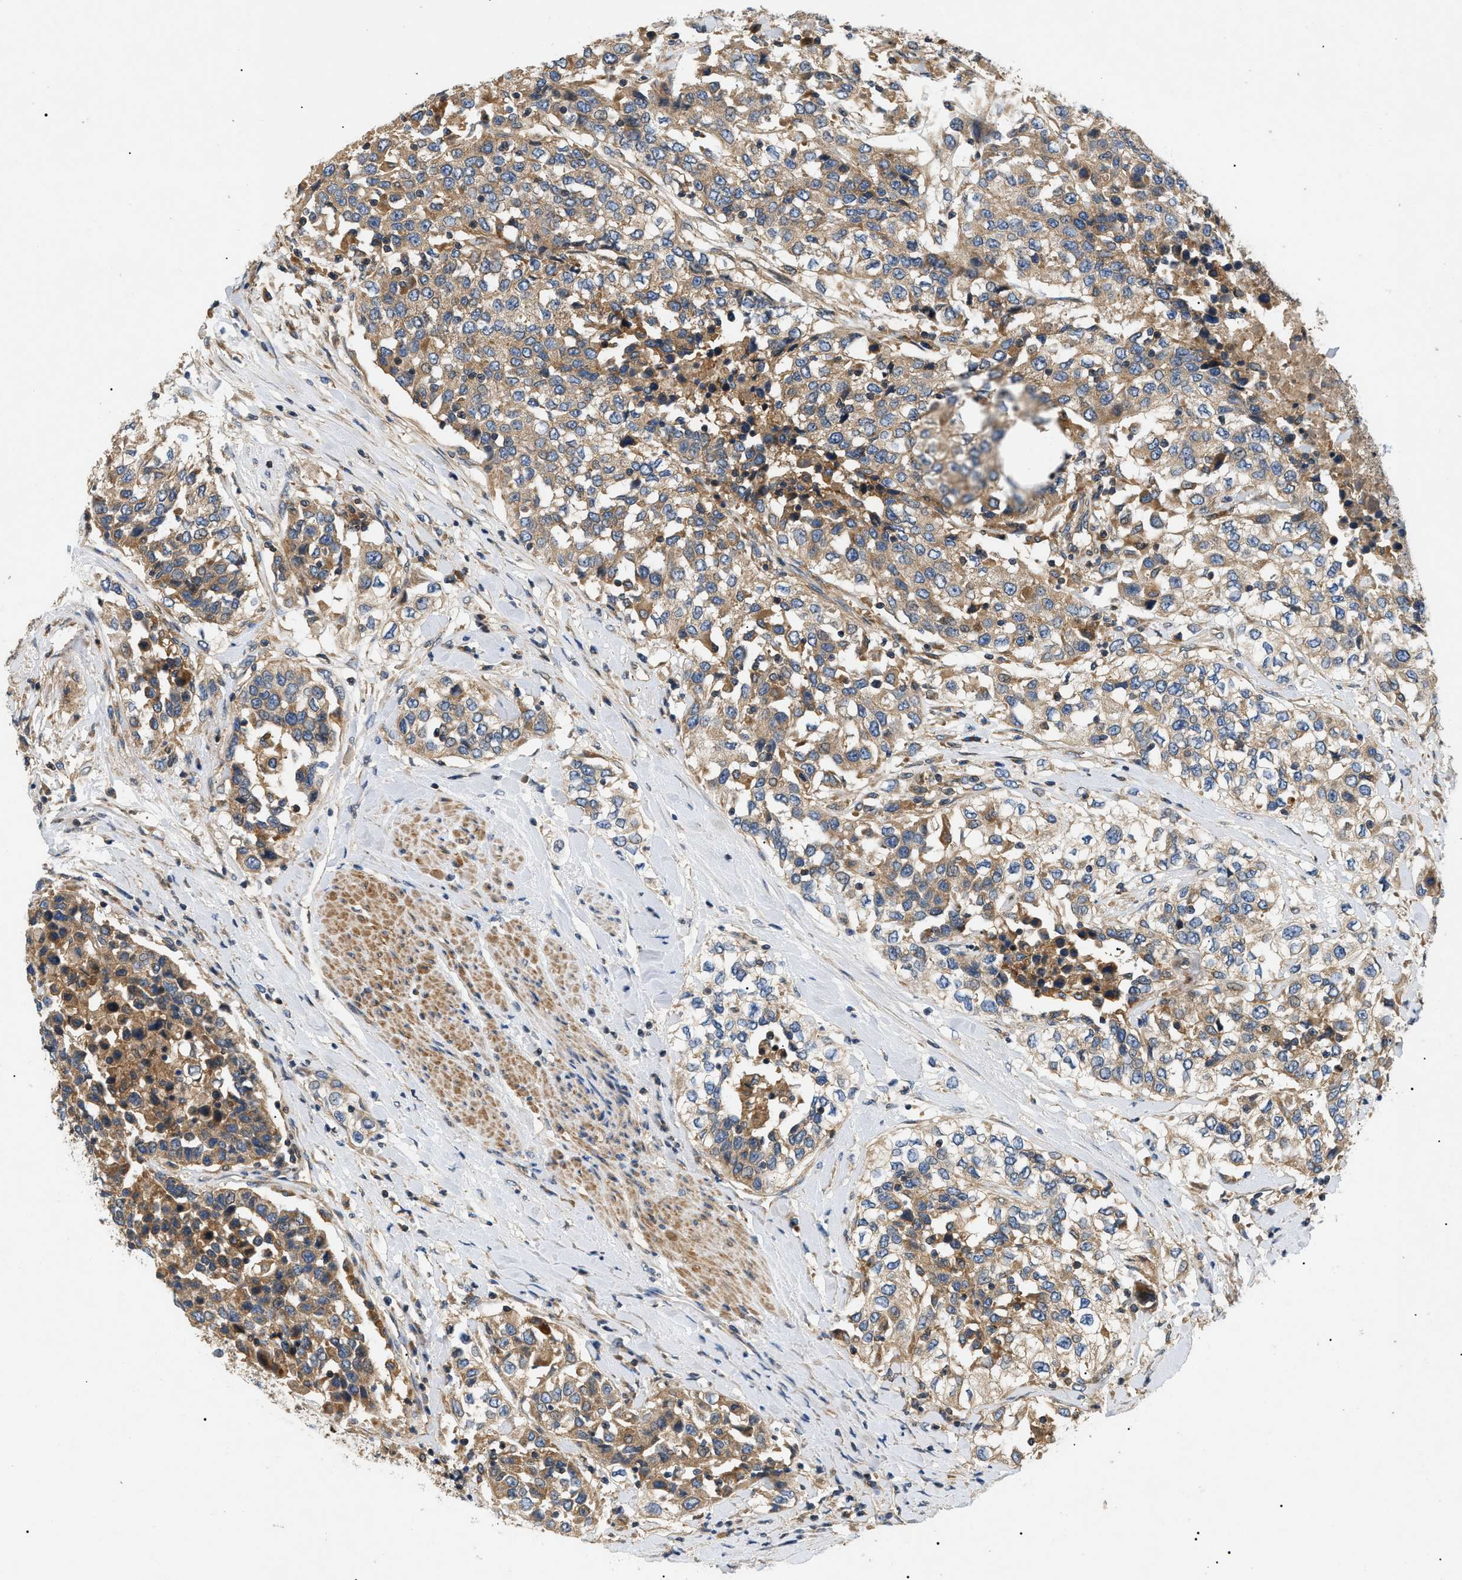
{"staining": {"intensity": "moderate", "quantity": ">75%", "location": "cytoplasmic/membranous"}, "tissue": "urothelial cancer", "cell_type": "Tumor cells", "image_type": "cancer", "snomed": [{"axis": "morphology", "description": "Urothelial carcinoma, High grade"}, {"axis": "topography", "description": "Urinary bladder"}], "caption": "Urothelial cancer stained with a brown dye demonstrates moderate cytoplasmic/membranous positive staining in about >75% of tumor cells.", "gene": "PPM1B", "patient": {"sex": "female", "age": 80}}